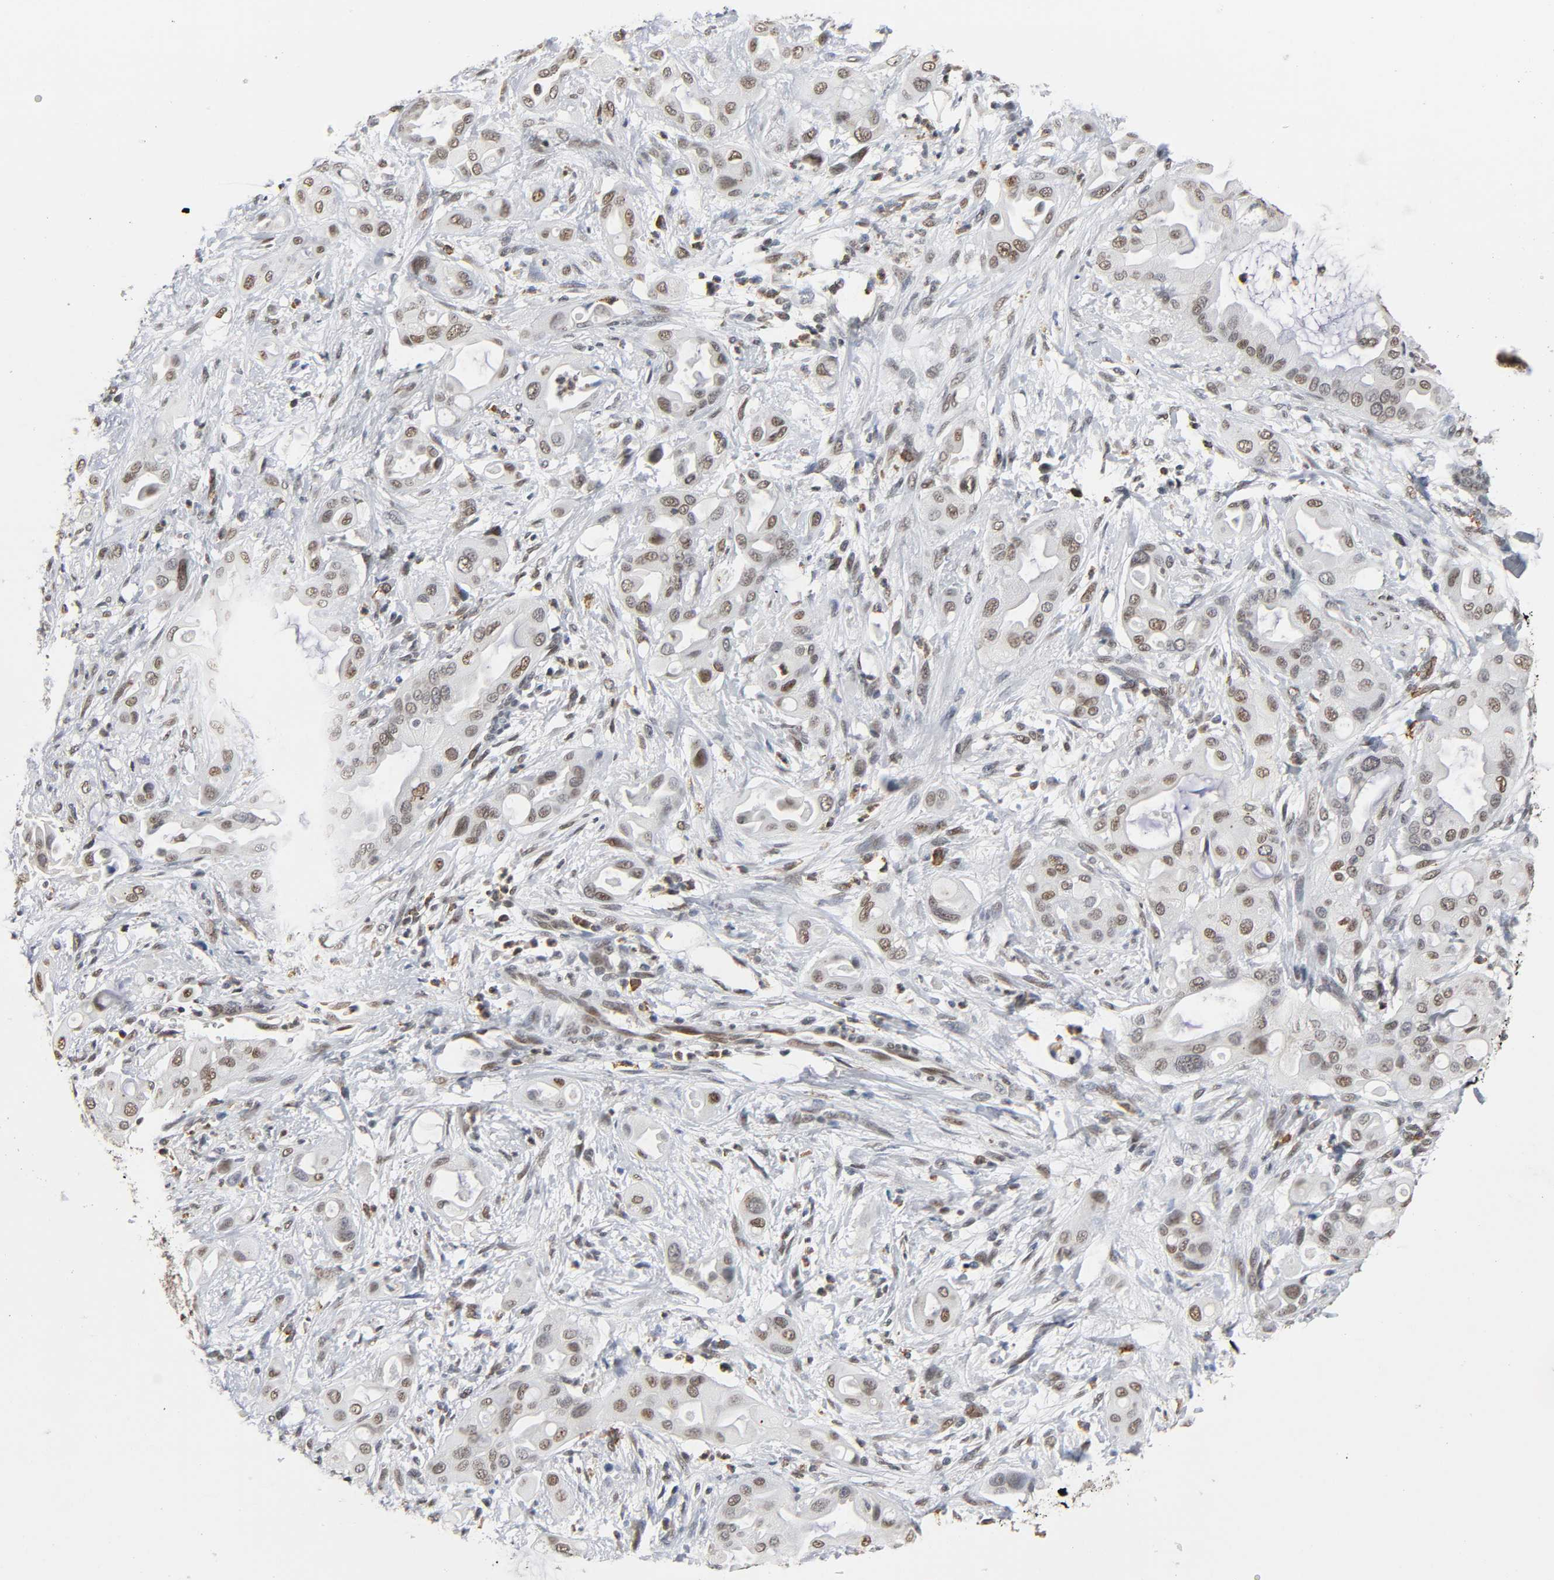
{"staining": {"intensity": "weak", "quantity": ">75%", "location": "nuclear"}, "tissue": "pancreatic cancer", "cell_type": "Tumor cells", "image_type": "cancer", "snomed": [{"axis": "morphology", "description": "Adenocarcinoma, NOS"}, {"axis": "morphology", "description": "Adenocarcinoma, metastatic, NOS"}, {"axis": "topography", "description": "Lymph node"}, {"axis": "topography", "description": "Pancreas"}, {"axis": "topography", "description": "Duodenum"}], "caption": "Protein staining exhibits weak nuclear expression in about >75% of tumor cells in pancreatic cancer. The protein of interest is stained brown, and the nuclei are stained in blue (DAB IHC with brightfield microscopy, high magnification).", "gene": "SUMO1", "patient": {"sex": "female", "age": 64}}